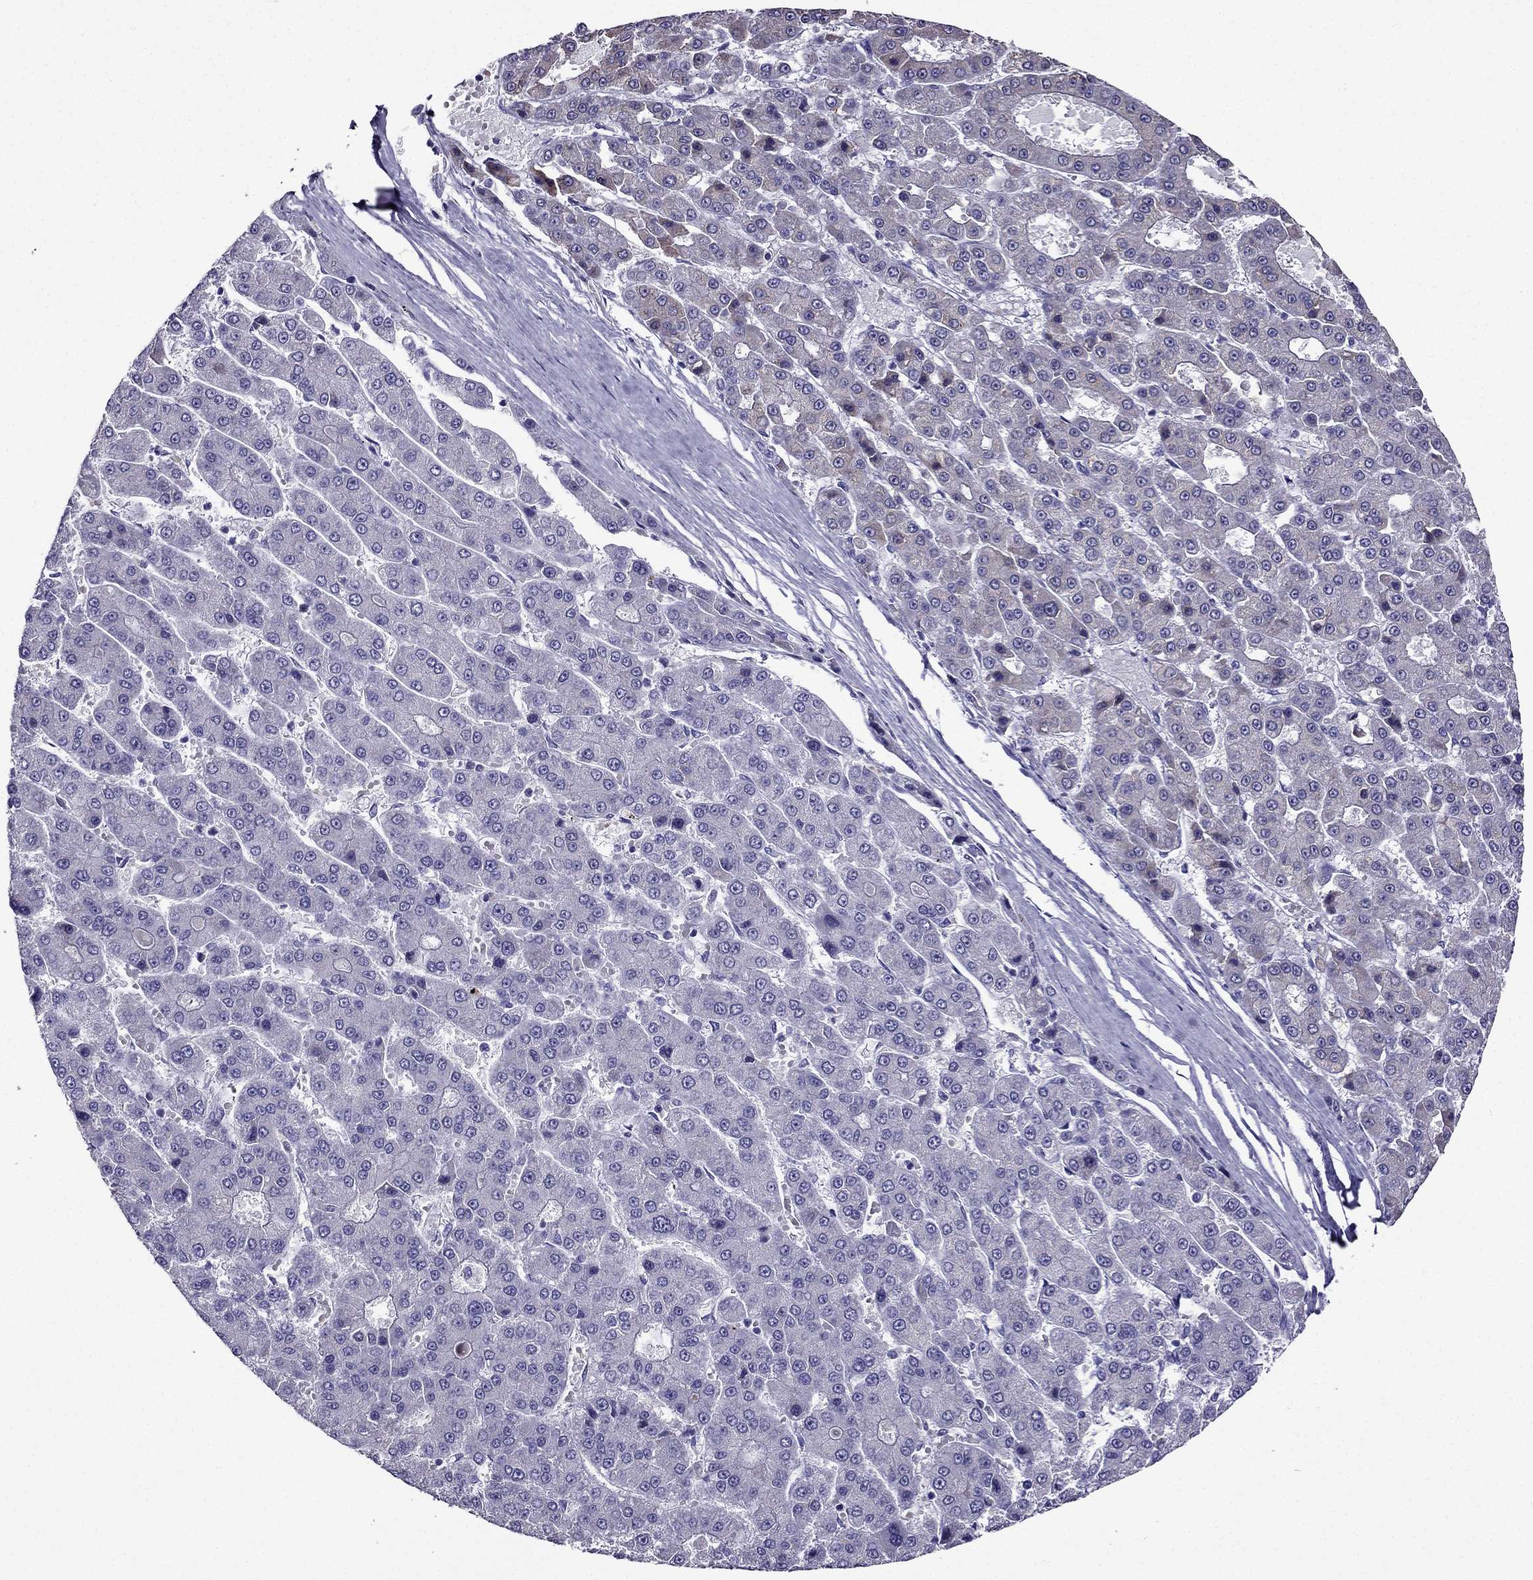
{"staining": {"intensity": "negative", "quantity": "none", "location": "none"}, "tissue": "liver cancer", "cell_type": "Tumor cells", "image_type": "cancer", "snomed": [{"axis": "morphology", "description": "Carcinoma, Hepatocellular, NOS"}, {"axis": "topography", "description": "Liver"}], "caption": "Liver cancer (hepatocellular carcinoma) was stained to show a protein in brown. There is no significant expression in tumor cells. (DAB immunohistochemistry (IHC), high magnification).", "gene": "ZNF541", "patient": {"sex": "male", "age": 70}}